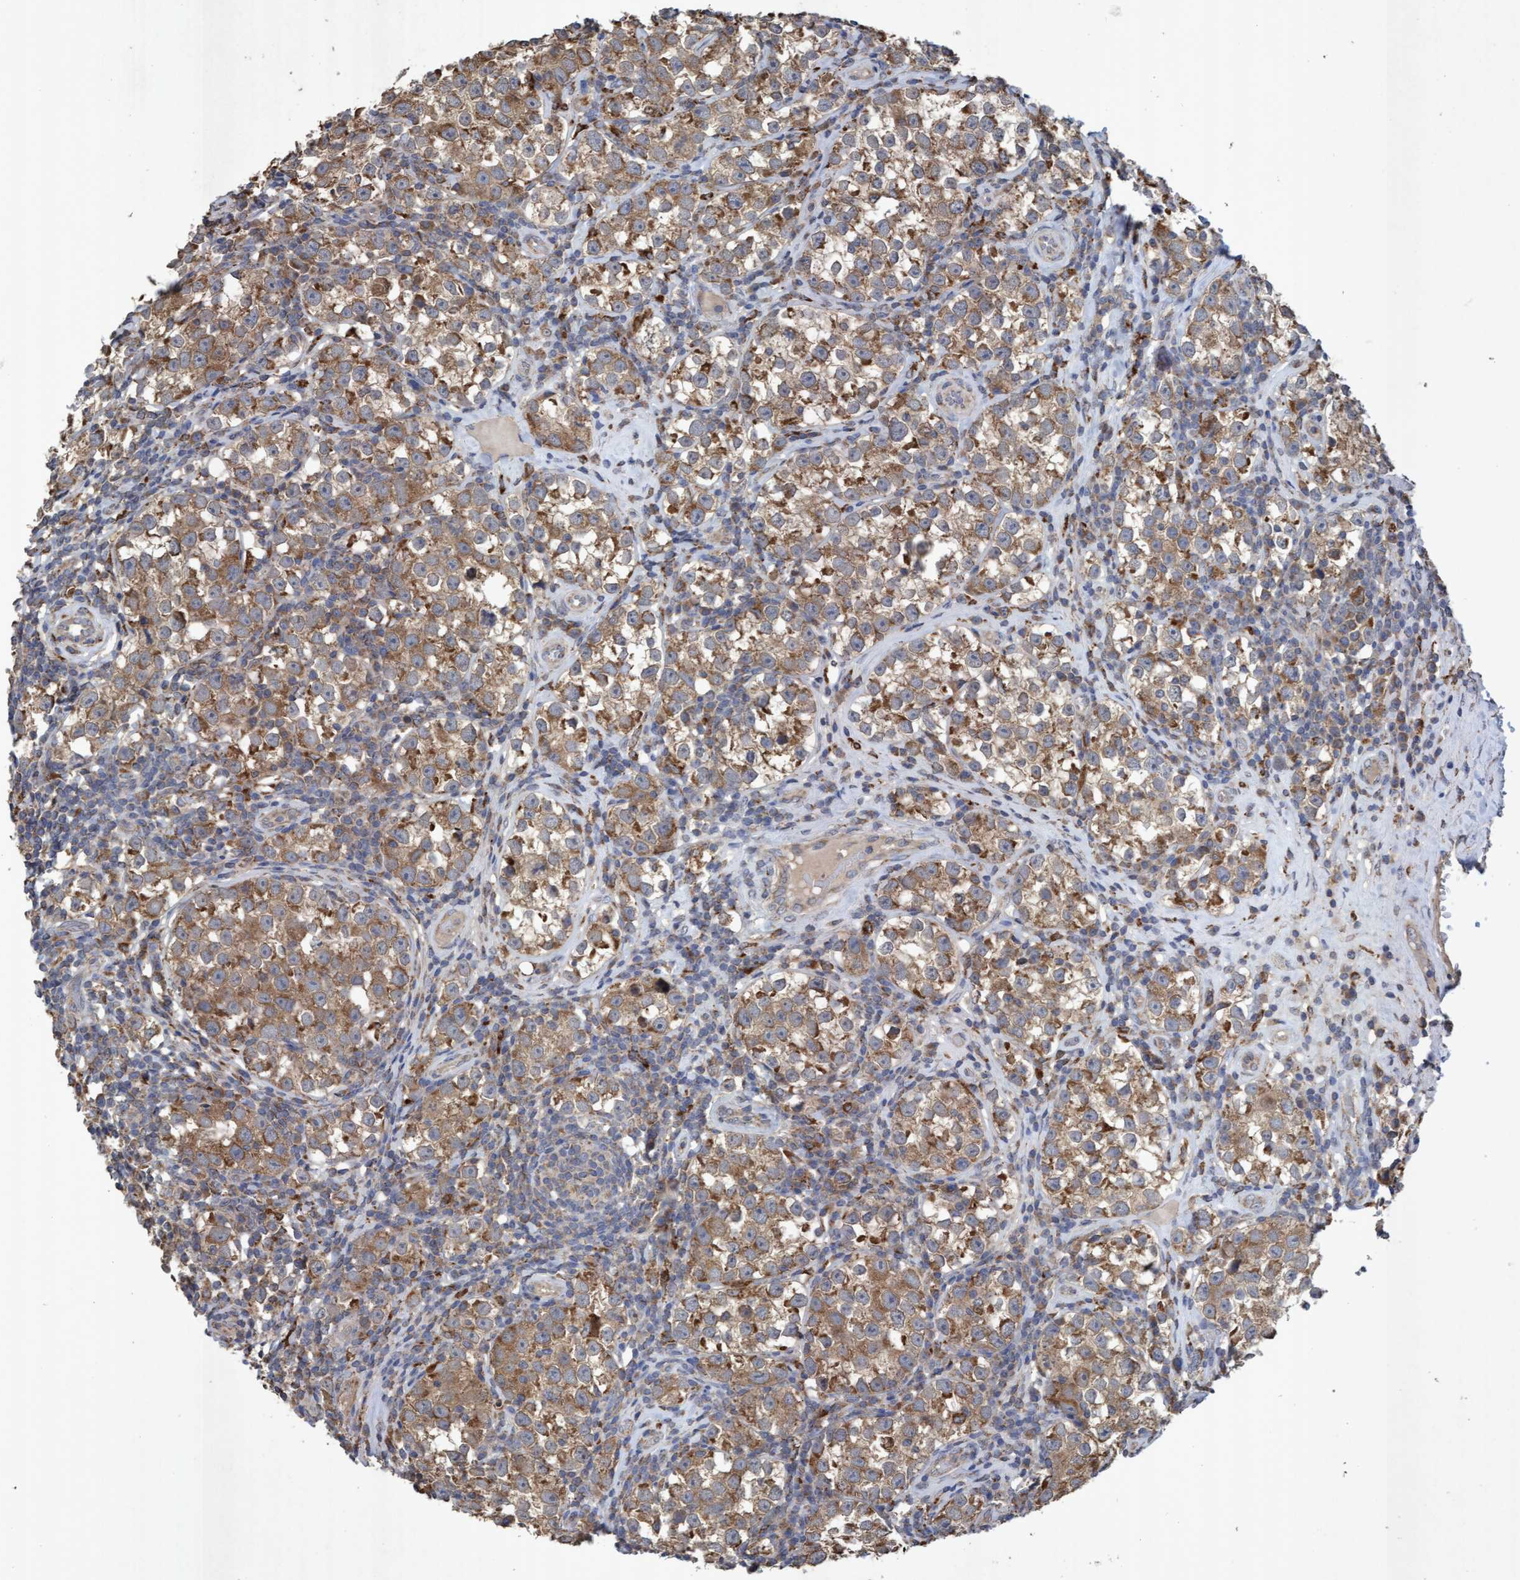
{"staining": {"intensity": "moderate", "quantity": ">75%", "location": "cytoplasmic/membranous"}, "tissue": "testis cancer", "cell_type": "Tumor cells", "image_type": "cancer", "snomed": [{"axis": "morphology", "description": "Normal tissue, NOS"}, {"axis": "morphology", "description": "Seminoma, NOS"}, {"axis": "topography", "description": "Testis"}], "caption": "IHC staining of testis cancer, which demonstrates medium levels of moderate cytoplasmic/membranous positivity in about >75% of tumor cells indicating moderate cytoplasmic/membranous protein positivity. The staining was performed using DAB (3,3'-diaminobenzidine) (brown) for protein detection and nuclei were counterstained in hematoxylin (blue).", "gene": "ATPAF2", "patient": {"sex": "male", "age": 43}}